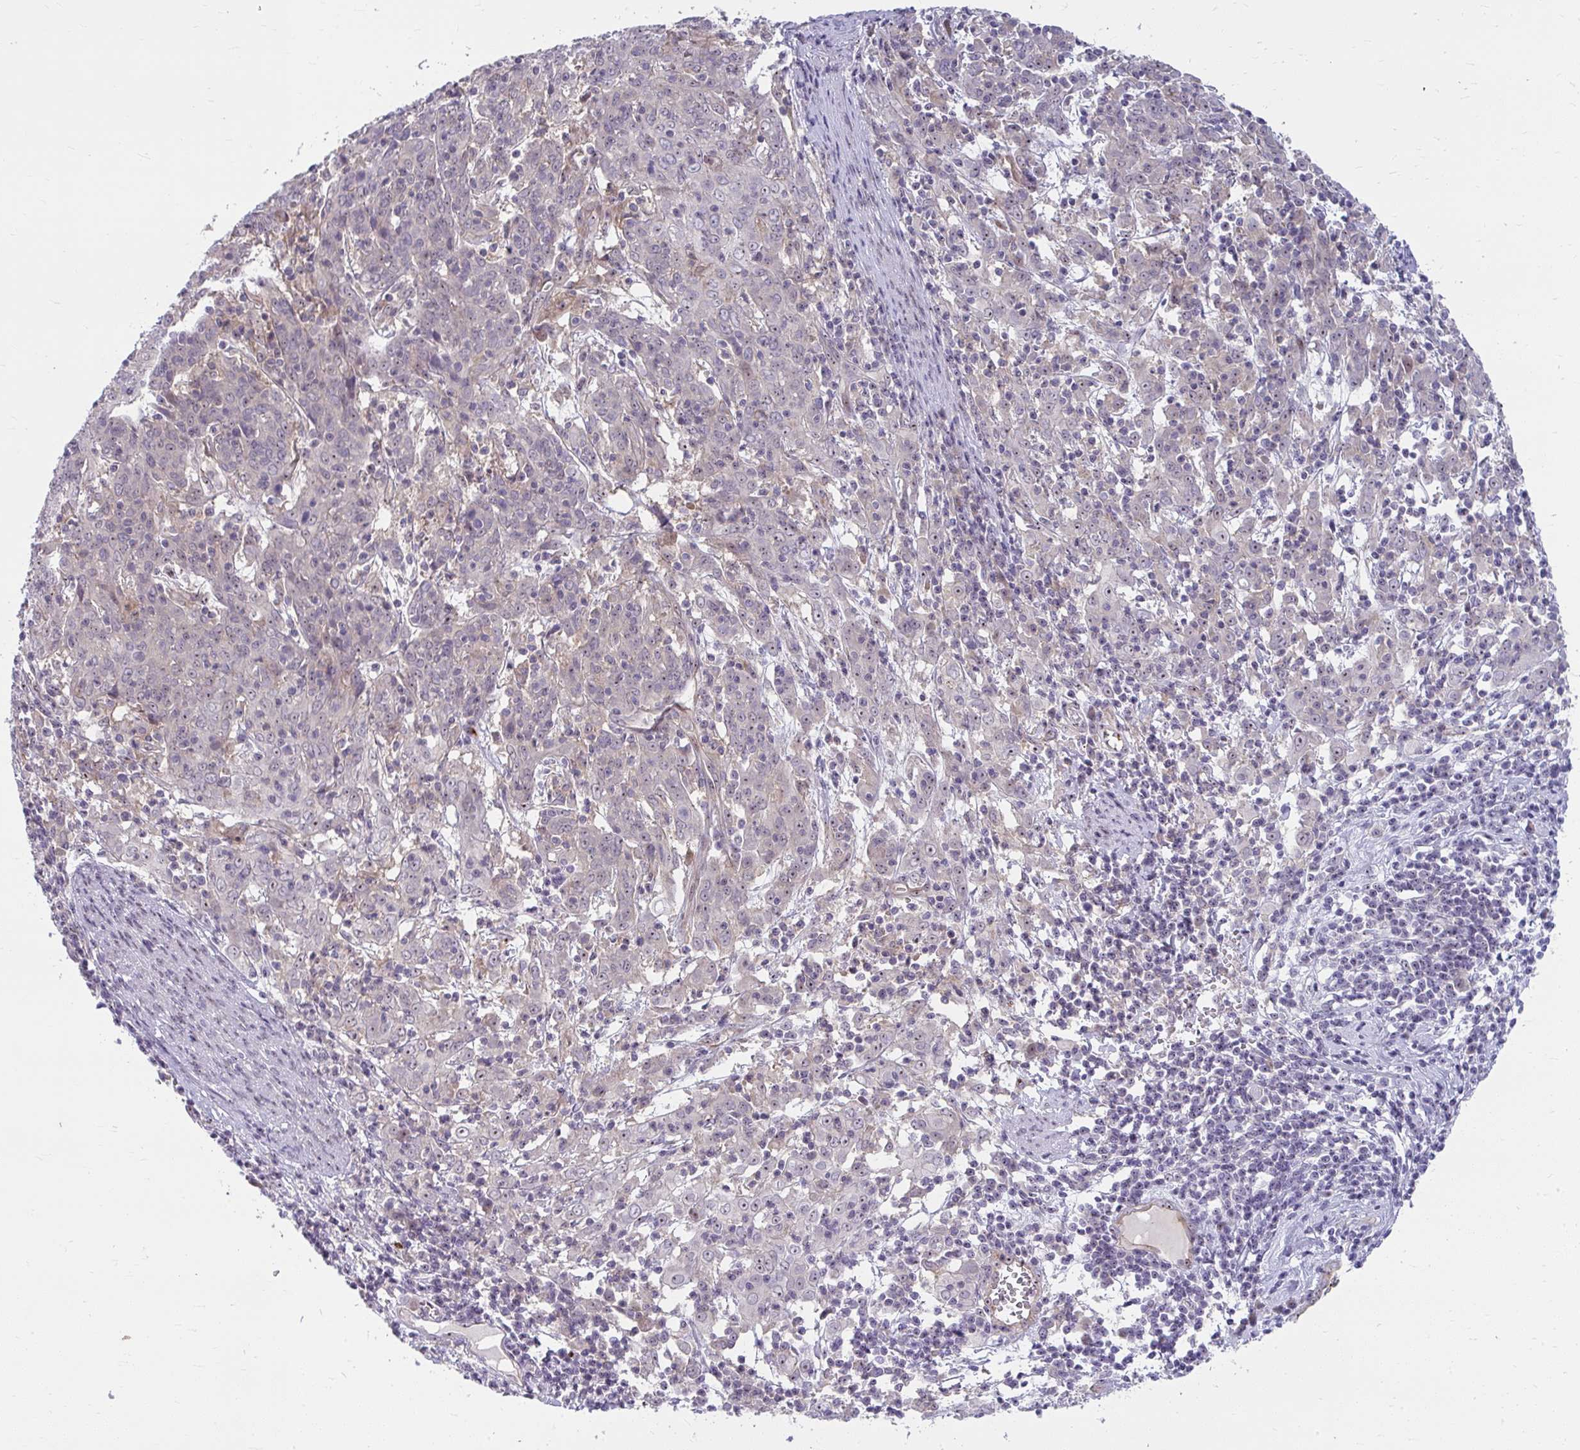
{"staining": {"intensity": "weak", "quantity": "<25%", "location": "nuclear"}, "tissue": "cervical cancer", "cell_type": "Tumor cells", "image_type": "cancer", "snomed": [{"axis": "morphology", "description": "Squamous cell carcinoma, NOS"}, {"axis": "topography", "description": "Cervix"}], "caption": "Tumor cells are negative for brown protein staining in cervical cancer.", "gene": "MUS81", "patient": {"sex": "female", "age": 67}}